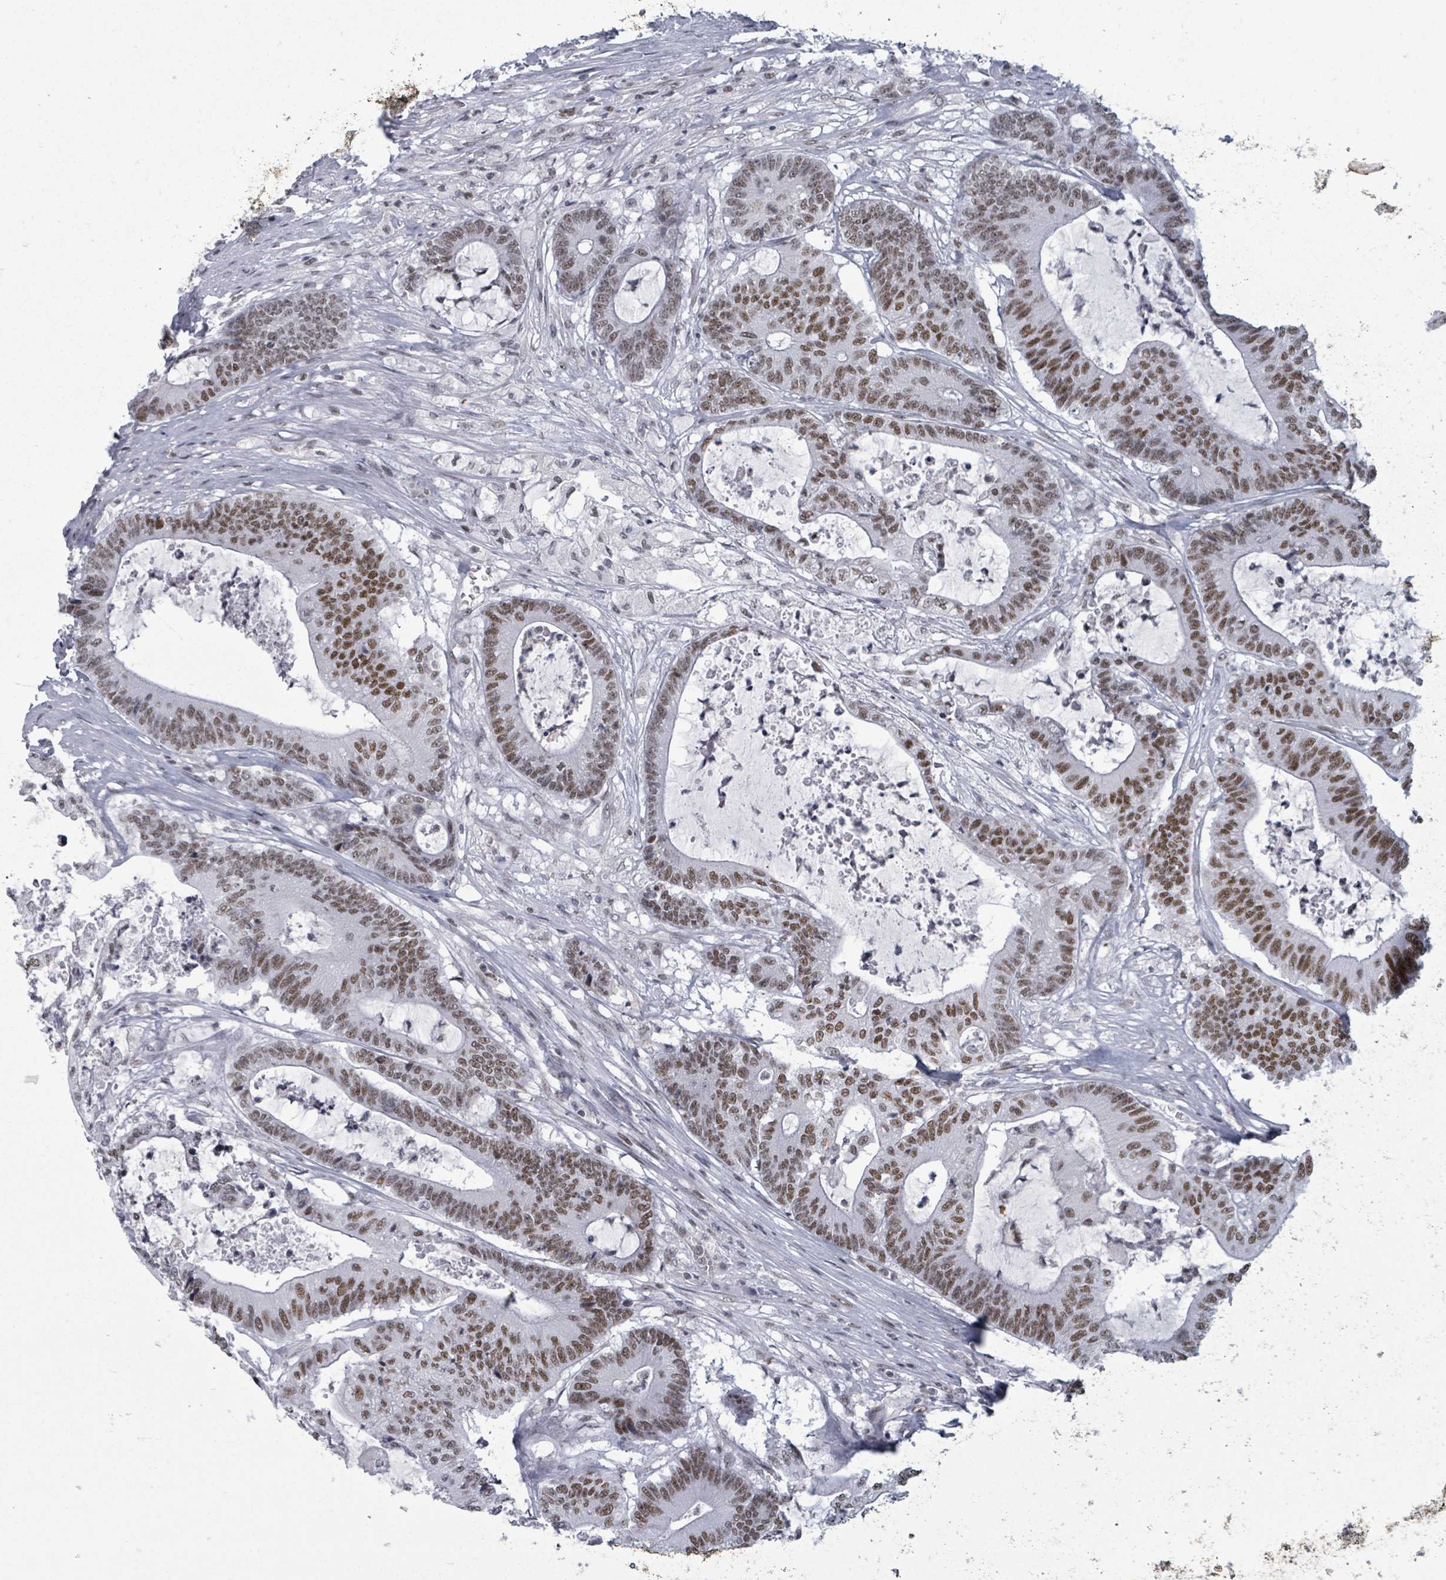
{"staining": {"intensity": "moderate", "quantity": ">75%", "location": "nuclear"}, "tissue": "colorectal cancer", "cell_type": "Tumor cells", "image_type": "cancer", "snomed": [{"axis": "morphology", "description": "Adenocarcinoma, NOS"}, {"axis": "topography", "description": "Colon"}], "caption": "The immunohistochemical stain highlights moderate nuclear expression in tumor cells of adenocarcinoma (colorectal) tissue.", "gene": "ERCC5", "patient": {"sex": "female", "age": 84}}